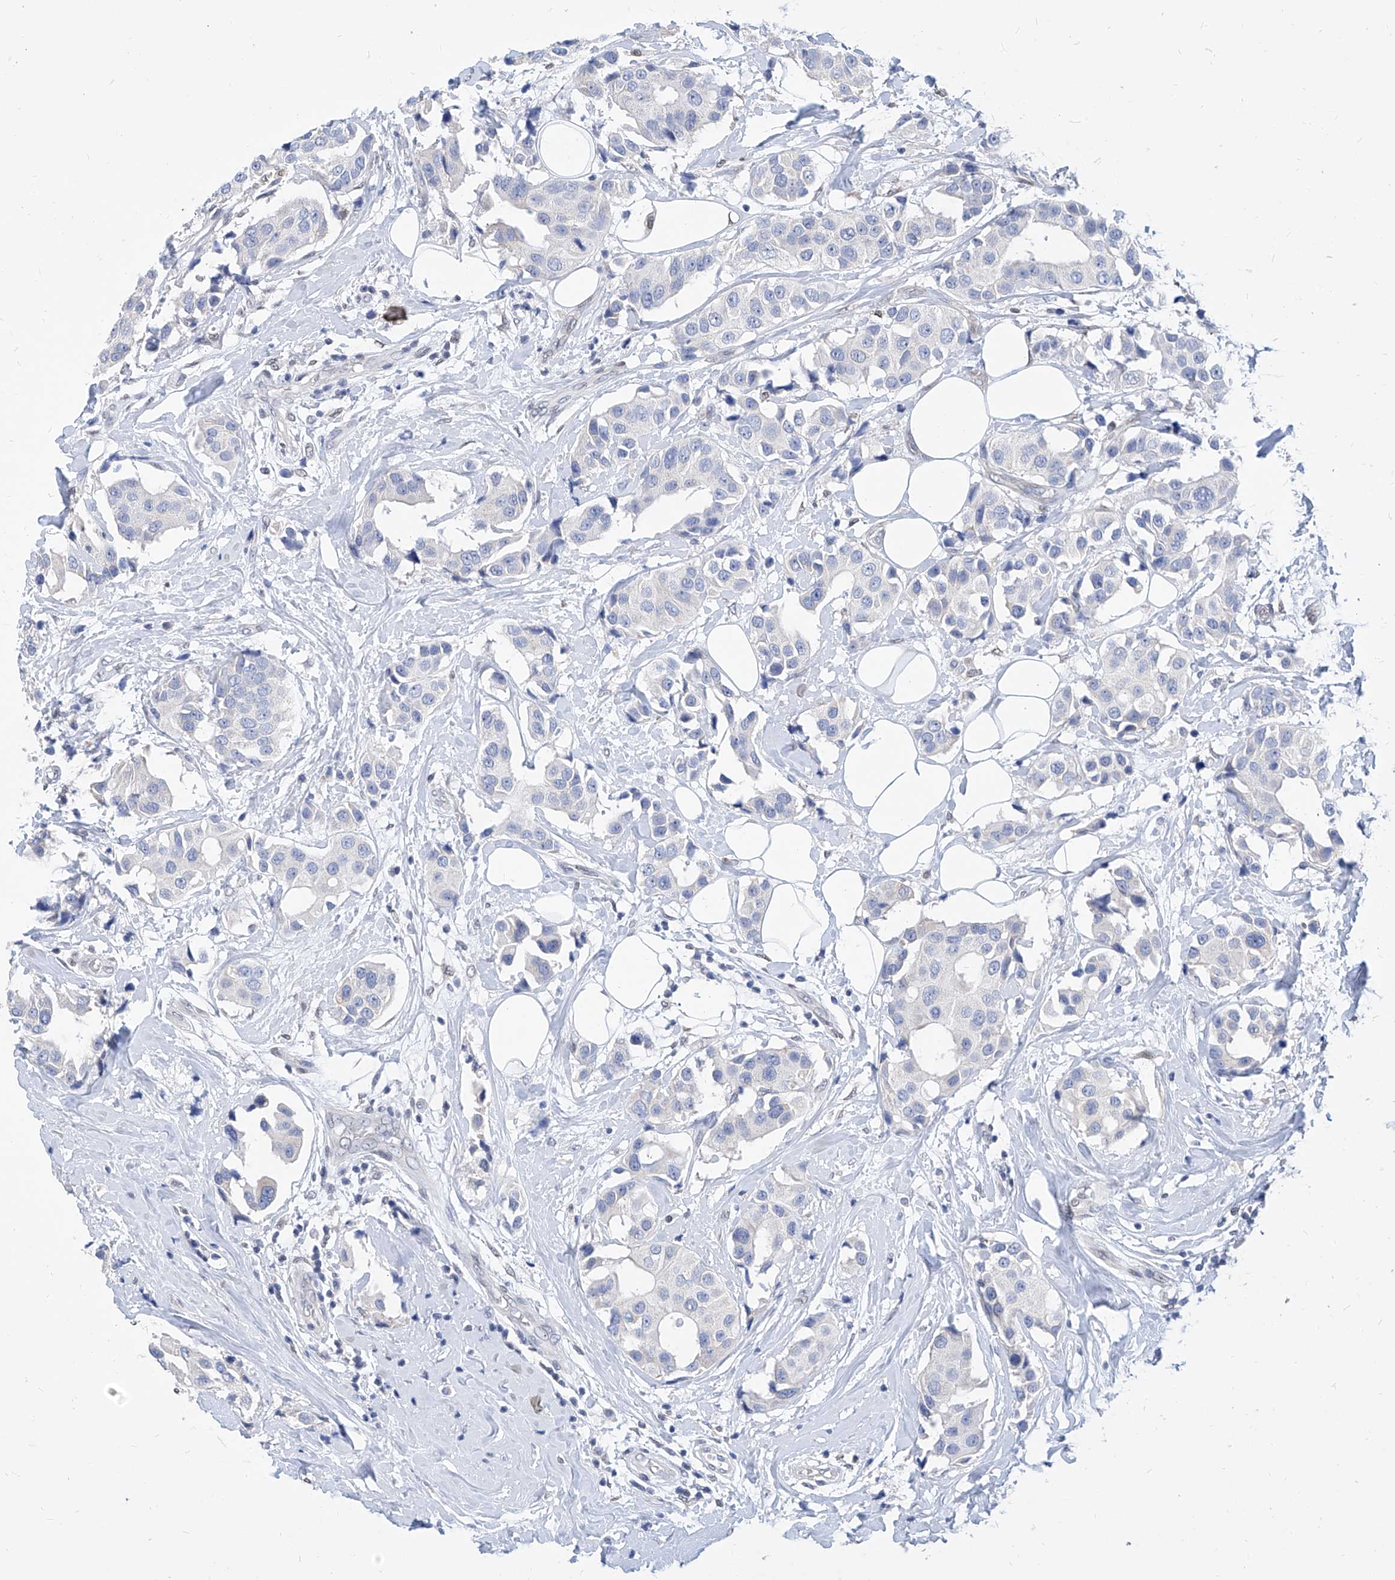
{"staining": {"intensity": "negative", "quantity": "none", "location": "none"}, "tissue": "breast cancer", "cell_type": "Tumor cells", "image_type": "cancer", "snomed": [{"axis": "morphology", "description": "Normal tissue, NOS"}, {"axis": "morphology", "description": "Duct carcinoma"}, {"axis": "topography", "description": "Breast"}], "caption": "The immunohistochemistry photomicrograph has no significant expression in tumor cells of infiltrating ductal carcinoma (breast) tissue.", "gene": "MX2", "patient": {"sex": "female", "age": 39}}